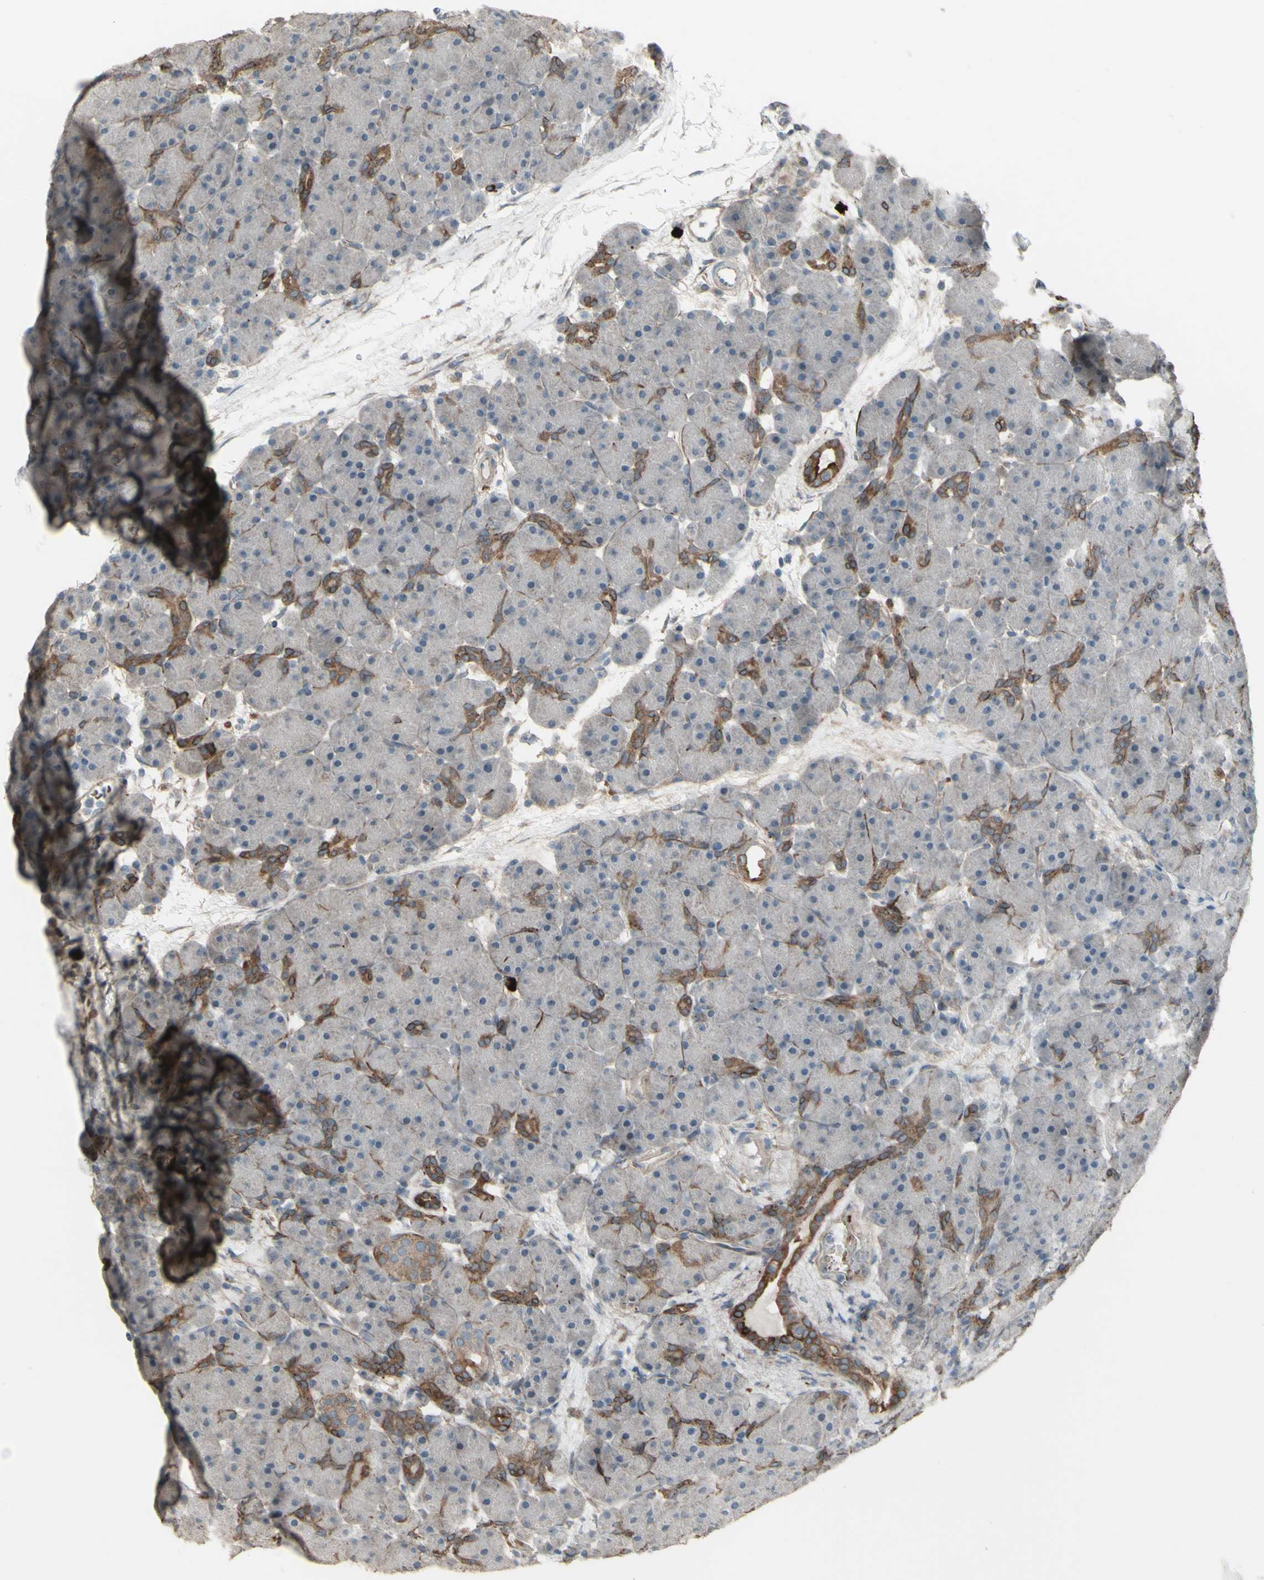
{"staining": {"intensity": "moderate", "quantity": "<25%", "location": "cytoplasmic/membranous"}, "tissue": "pancreas", "cell_type": "Exocrine glandular cells", "image_type": "normal", "snomed": [{"axis": "morphology", "description": "Normal tissue, NOS"}, {"axis": "topography", "description": "Pancreas"}], "caption": "Protein expression analysis of normal human pancreas reveals moderate cytoplasmic/membranous staining in about <25% of exocrine glandular cells.", "gene": "GRAMD1B", "patient": {"sex": "male", "age": 66}}